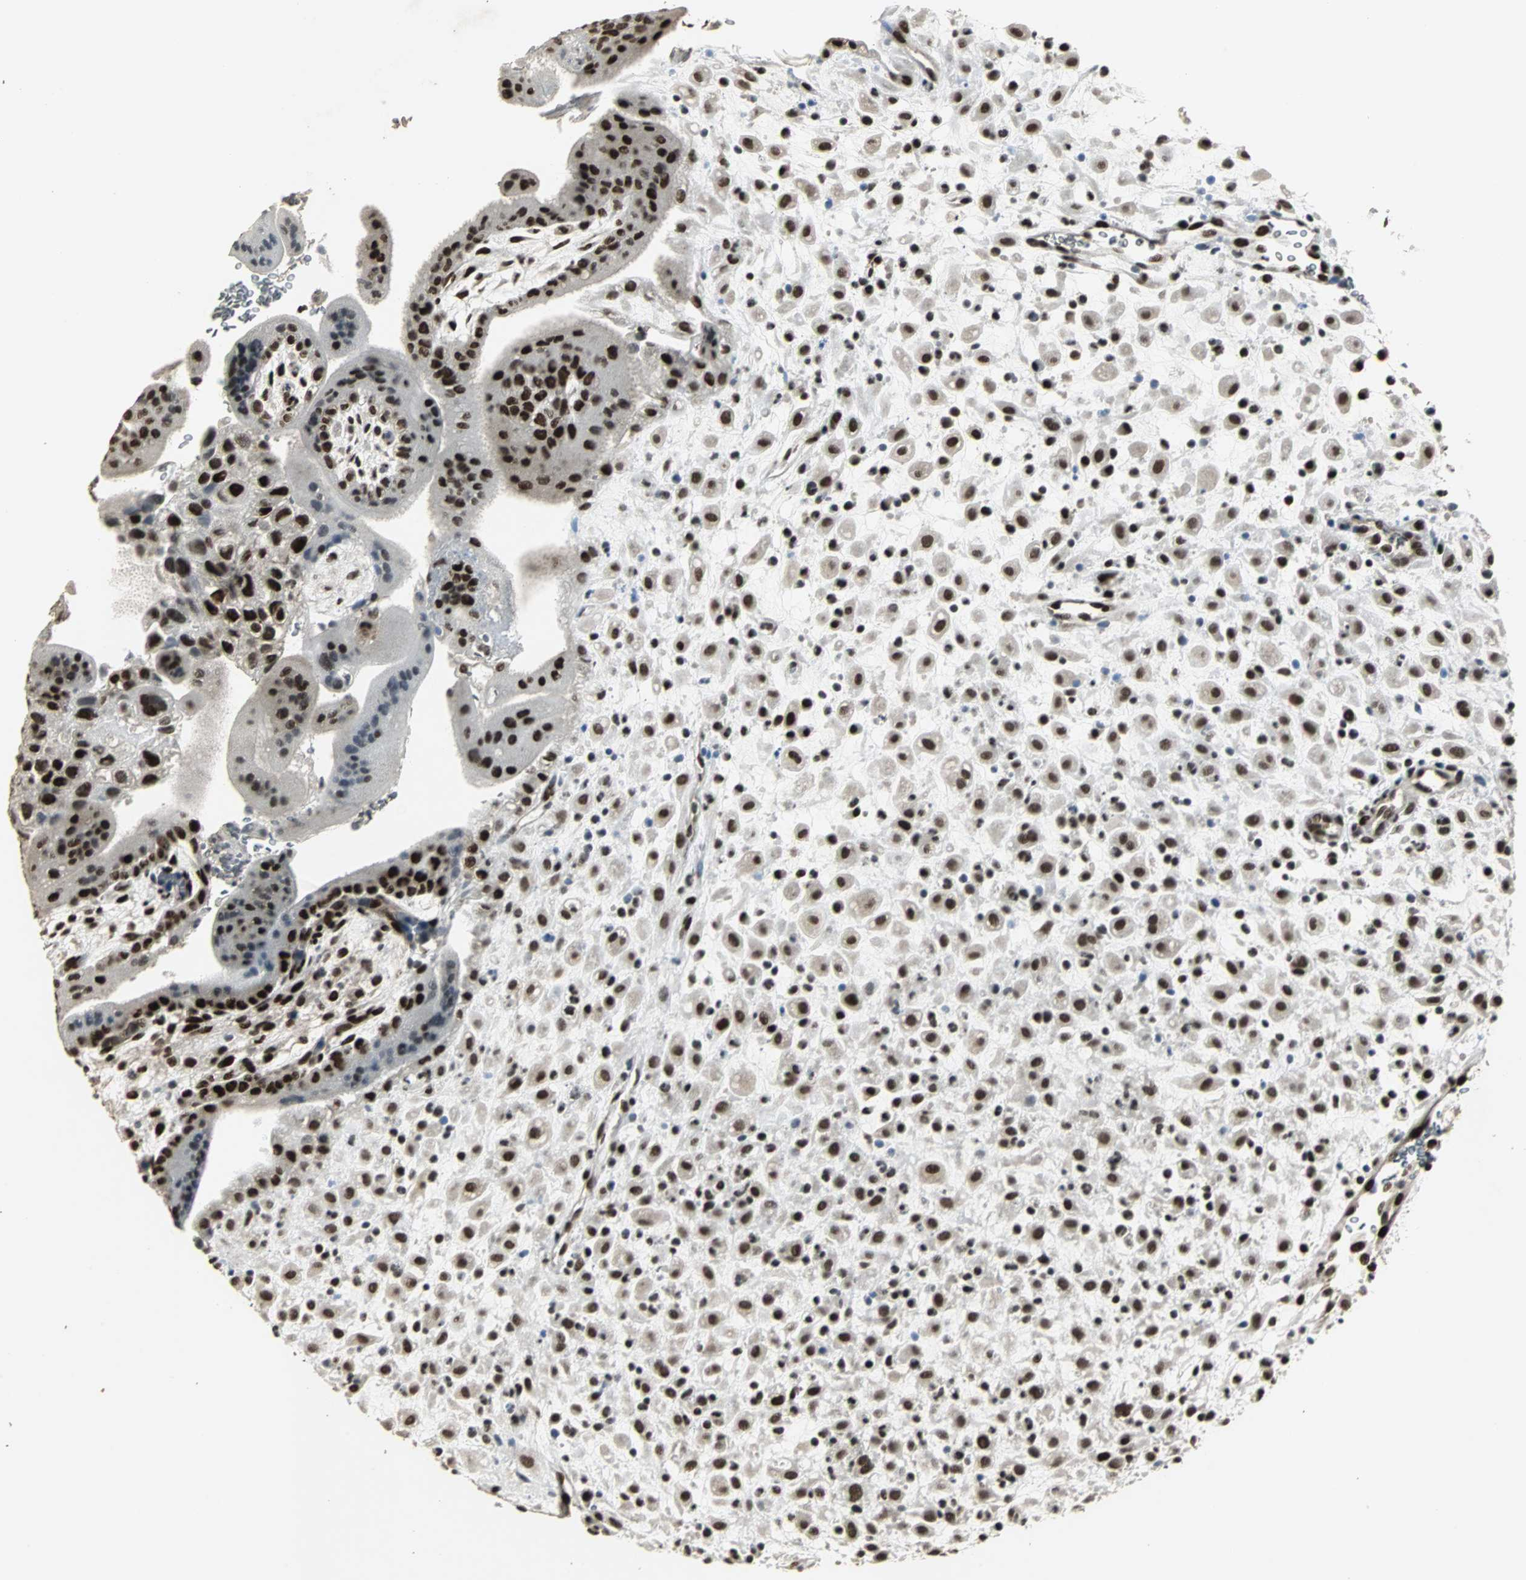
{"staining": {"intensity": "strong", "quantity": ">75%", "location": "nuclear"}, "tissue": "placenta", "cell_type": "Decidual cells", "image_type": "normal", "snomed": [{"axis": "morphology", "description": "Normal tissue, NOS"}, {"axis": "topography", "description": "Placenta"}], "caption": "Placenta stained for a protein (brown) displays strong nuclear positive positivity in about >75% of decidual cells.", "gene": "TAF5", "patient": {"sex": "female", "age": 35}}